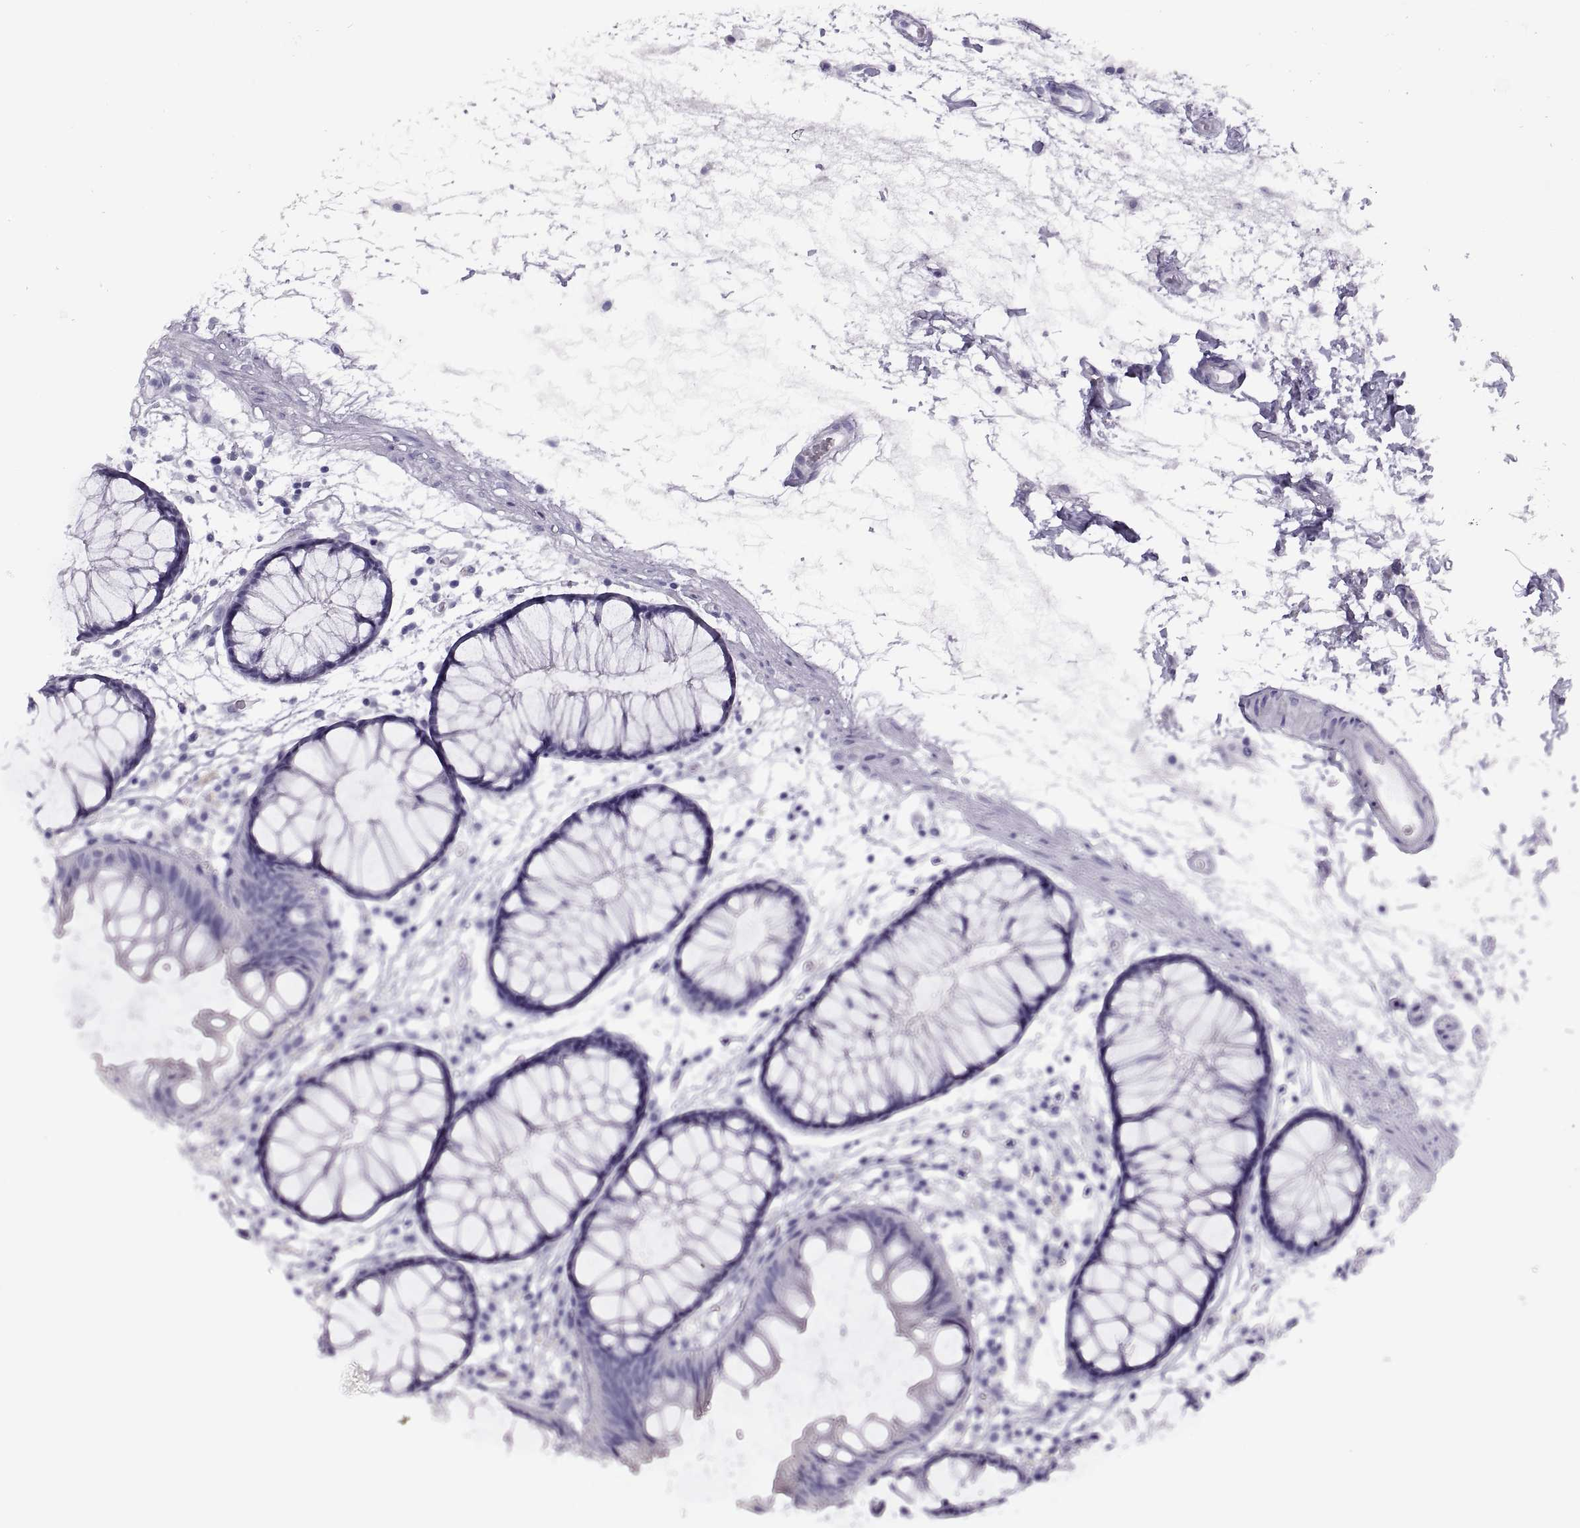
{"staining": {"intensity": "negative", "quantity": "none", "location": "none"}, "tissue": "colon", "cell_type": "Endothelial cells", "image_type": "normal", "snomed": [{"axis": "morphology", "description": "Normal tissue, NOS"}, {"axis": "morphology", "description": "Adenocarcinoma, NOS"}, {"axis": "topography", "description": "Colon"}], "caption": "DAB immunohistochemical staining of unremarkable colon displays no significant positivity in endothelial cells.", "gene": "RLBP1", "patient": {"sex": "male", "age": 65}}